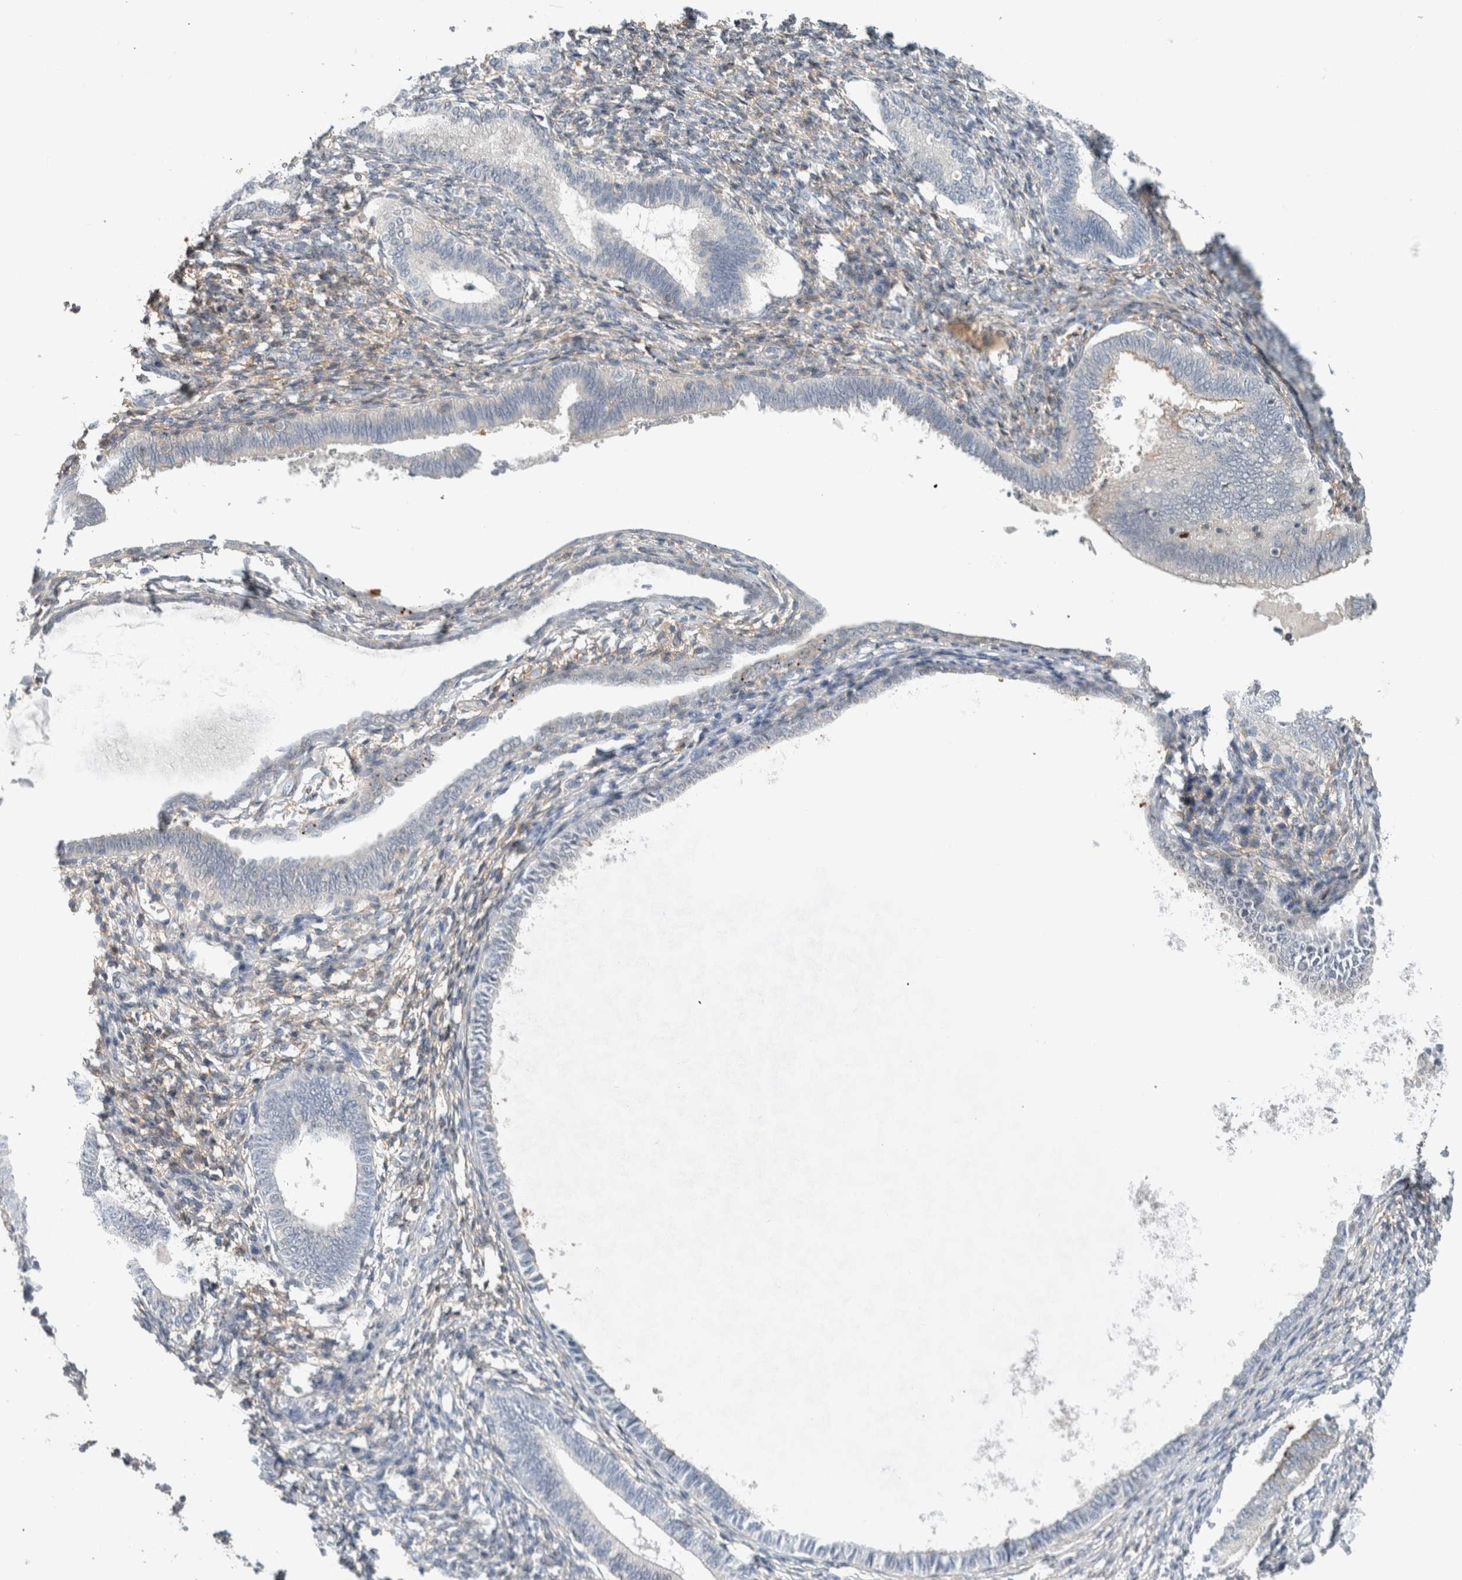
{"staining": {"intensity": "moderate", "quantity": "<25%", "location": "cytoplasmic/membranous,nuclear"}, "tissue": "endometrium", "cell_type": "Cells in endometrial stroma", "image_type": "normal", "snomed": [{"axis": "morphology", "description": "Normal tissue, NOS"}, {"axis": "topography", "description": "Endometrium"}], "caption": "This histopathology image reveals IHC staining of normal endometrium, with low moderate cytoplasmic/membranous,nuclear positivity in about <25% of cells in endometrial stroma.", "gene": "ERCC6L2", "patient": {"sex": "female", "age": 77}}